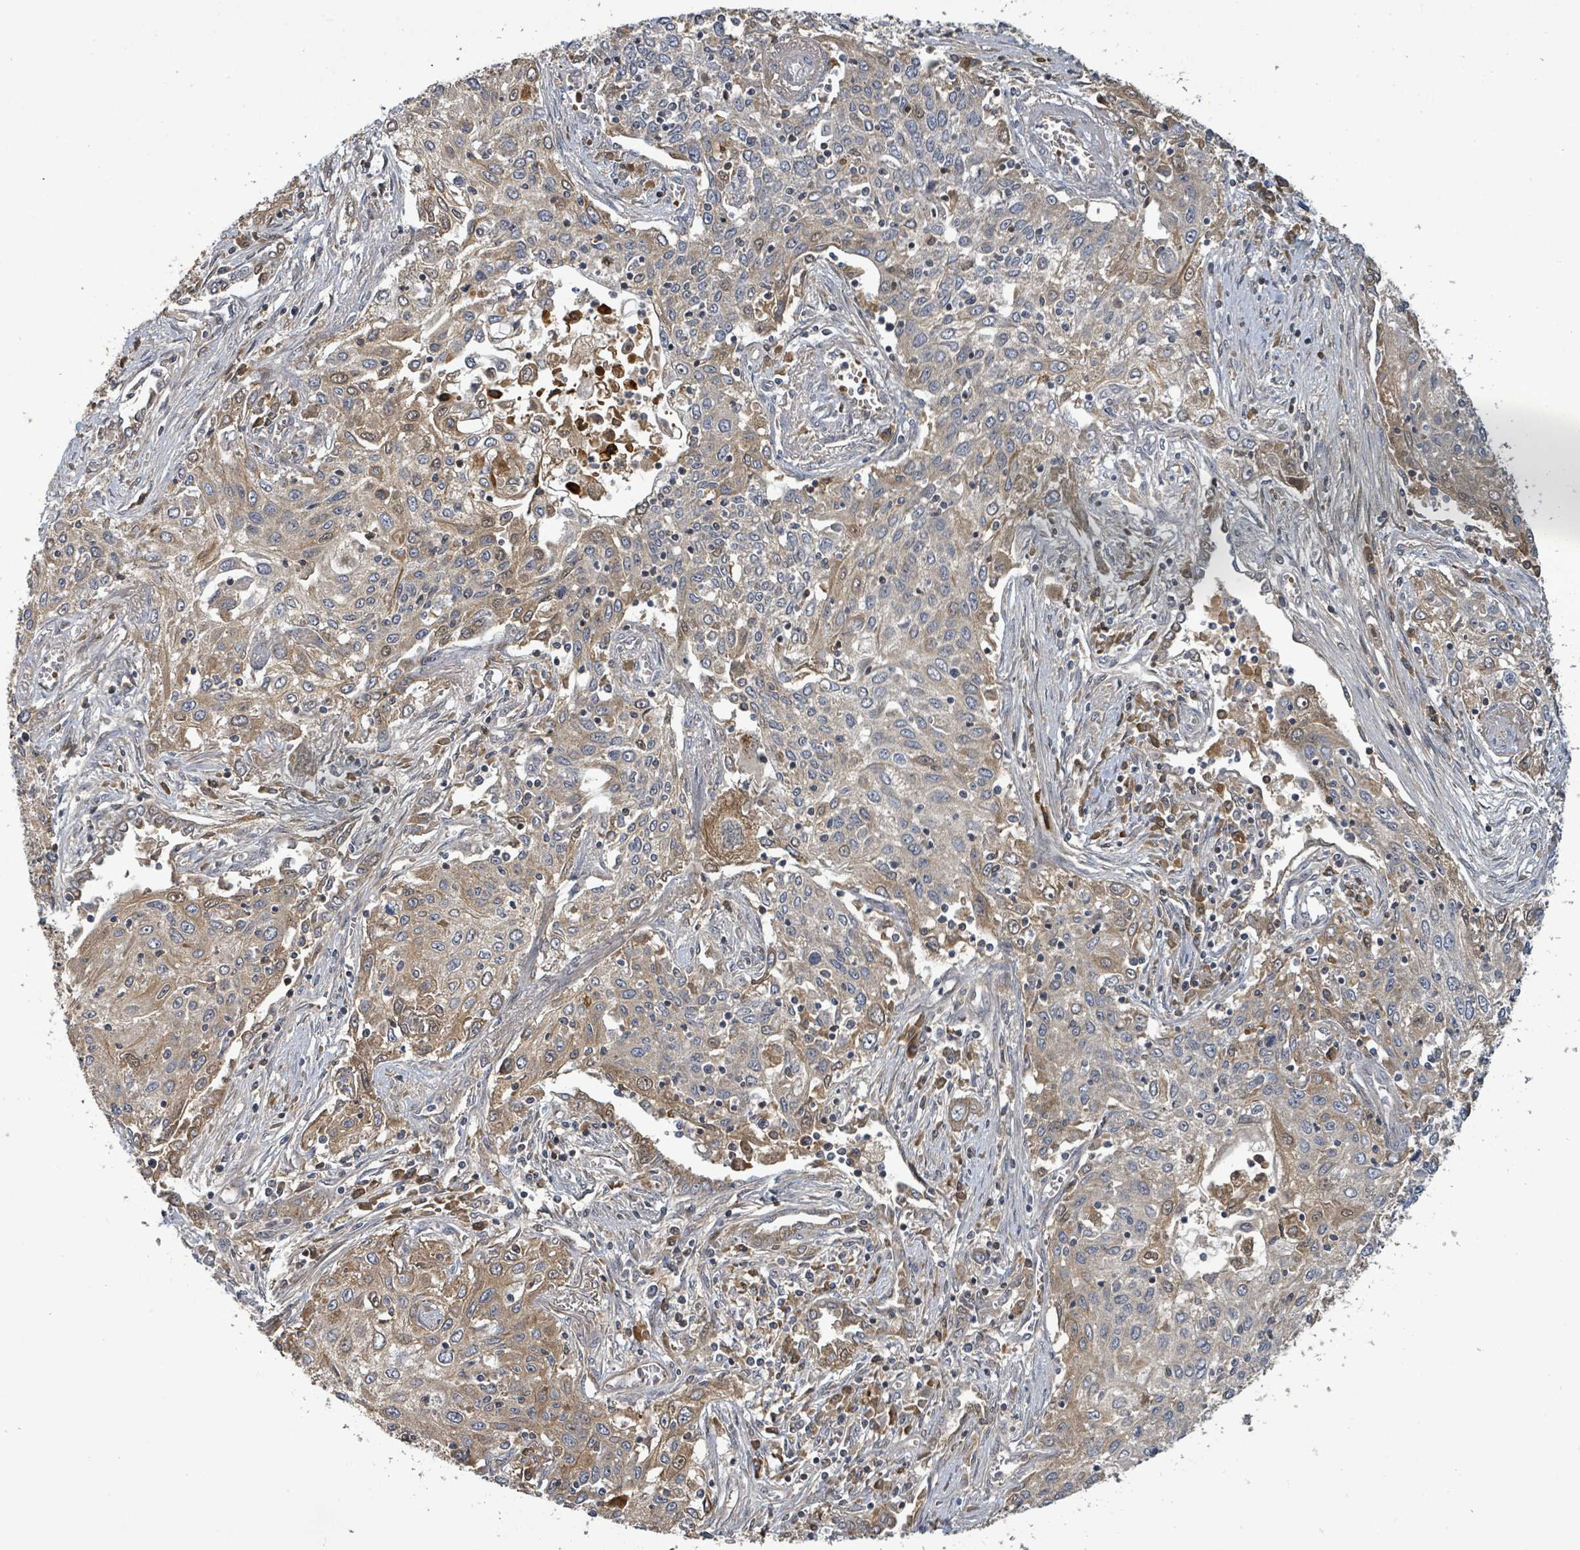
{"staining": {"intensity": "moderate", "quantity": "25%-75%", "location": "cytoplasmic/membranous"}, "tissue": "lung cancer", "cell_type": "Tumor cells", "image_type": "cancer", "snomed": [{"axis": "morphology", "description": "Squamous cell carcinoma, NOS"}, {"axis": "topography", "description": "Lung"}], "caption": "Immunohistochemical staining of human lung squamous cell carcinoma displays medium levels of moderate cytoplasmic/membranous expression in approximately 25%-75% of tumor cells. The staining is performed using DAB (3,3'-diaminobenzidine) brown chromogen to label protein expression. The nuclei are counter-stained blue using hematoxylin.", "gene": "ITGA11", "patient": {"sex": "female", "age": 69}}